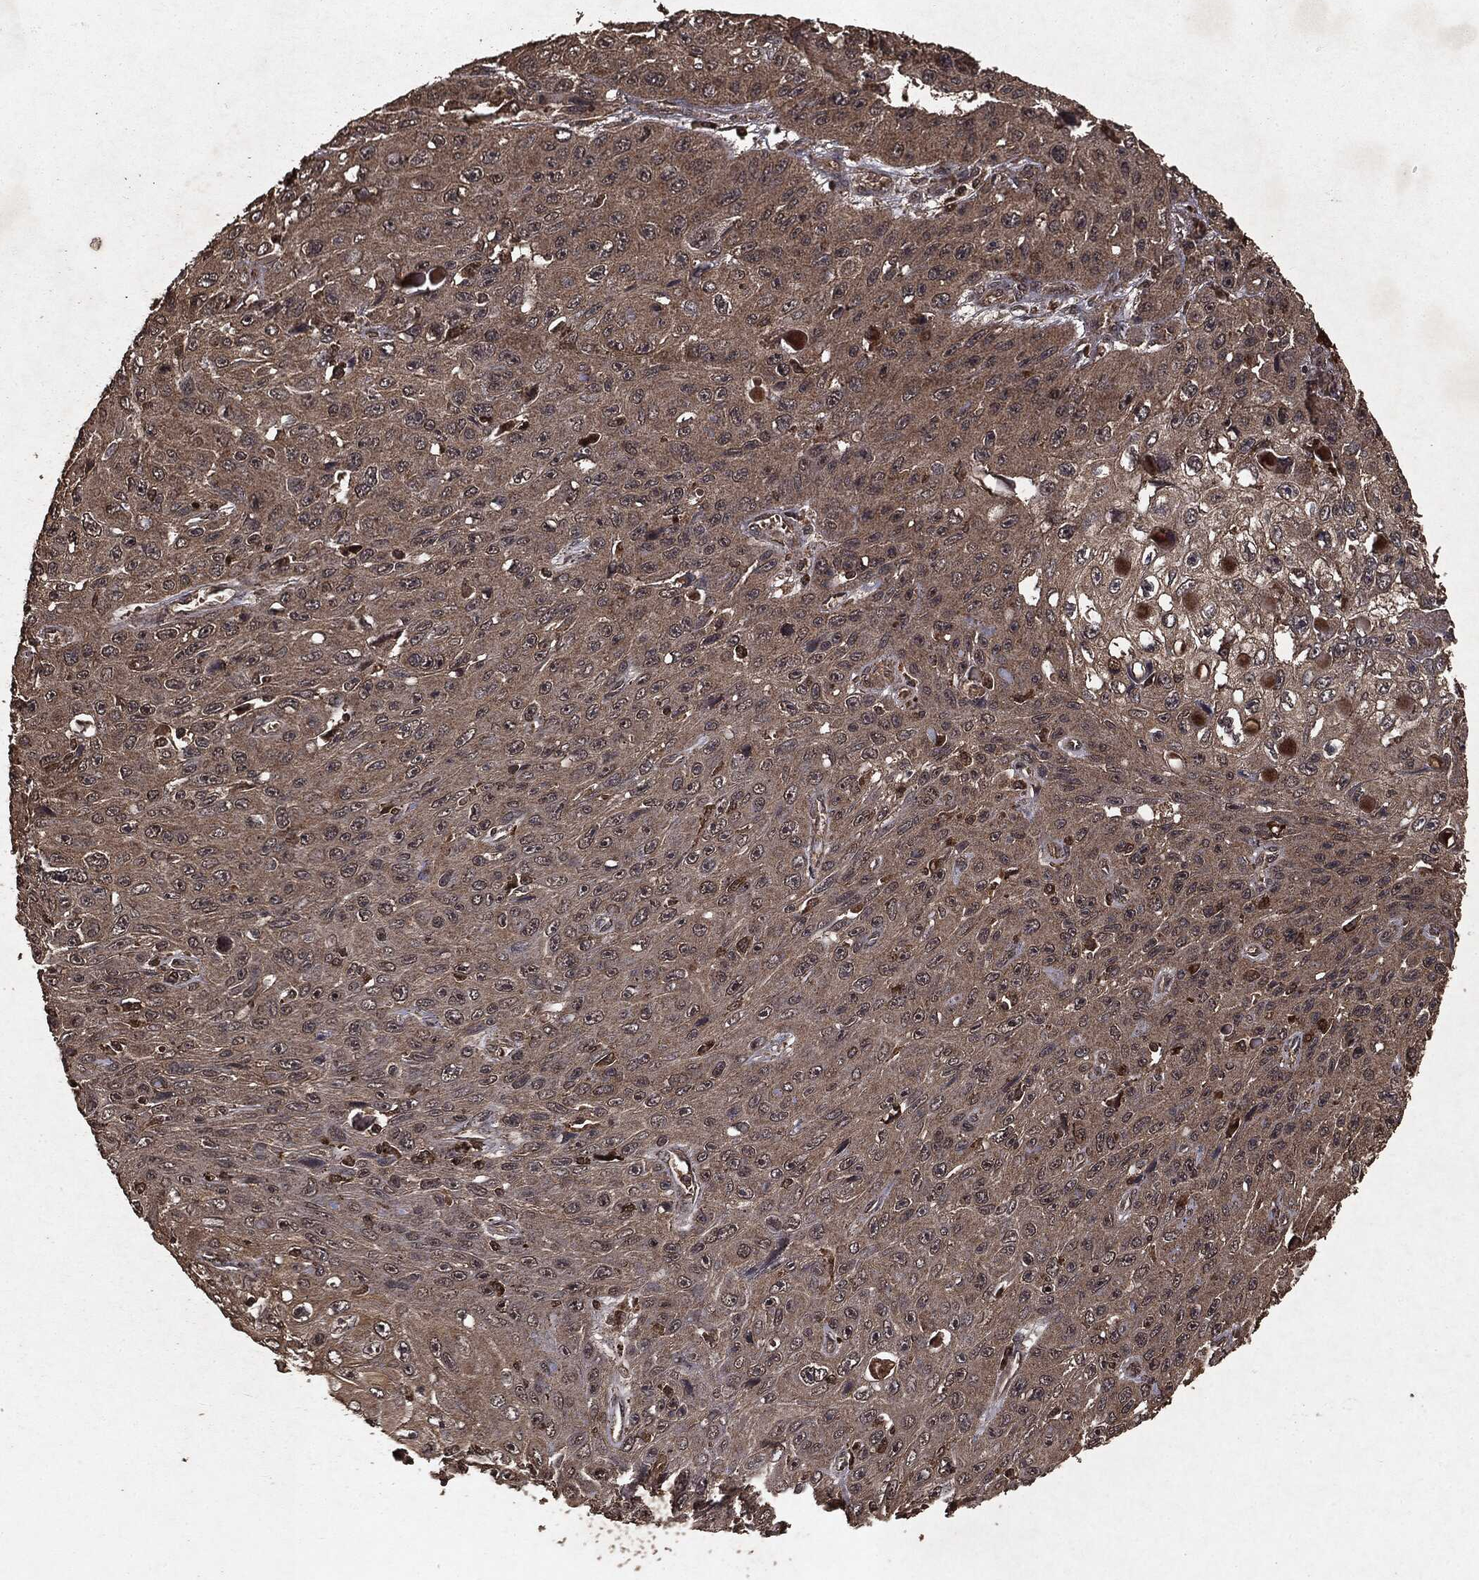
{"staining": {"intensity": "weak", "quantity": ">75%", "location": "cytoplasmic/membranous"}, "tissue": "skin cancer", "cell_type": "Tumor cells", "image_type": "cancer", "snomed": [{"axis": "morphology", "description": "Squamous cell carcinoma, NOS"}, {"axis": "topography", "description": "Skin"}], "caption": "Immunohistochemical staining of skin cancer (squamous cell carcinoma) exhibits weak cytoplasmic/membranous protein positivity in about >75% of tumor cells.", "gene": "NME1", "patient": {"sex": "male", "age": 82}}